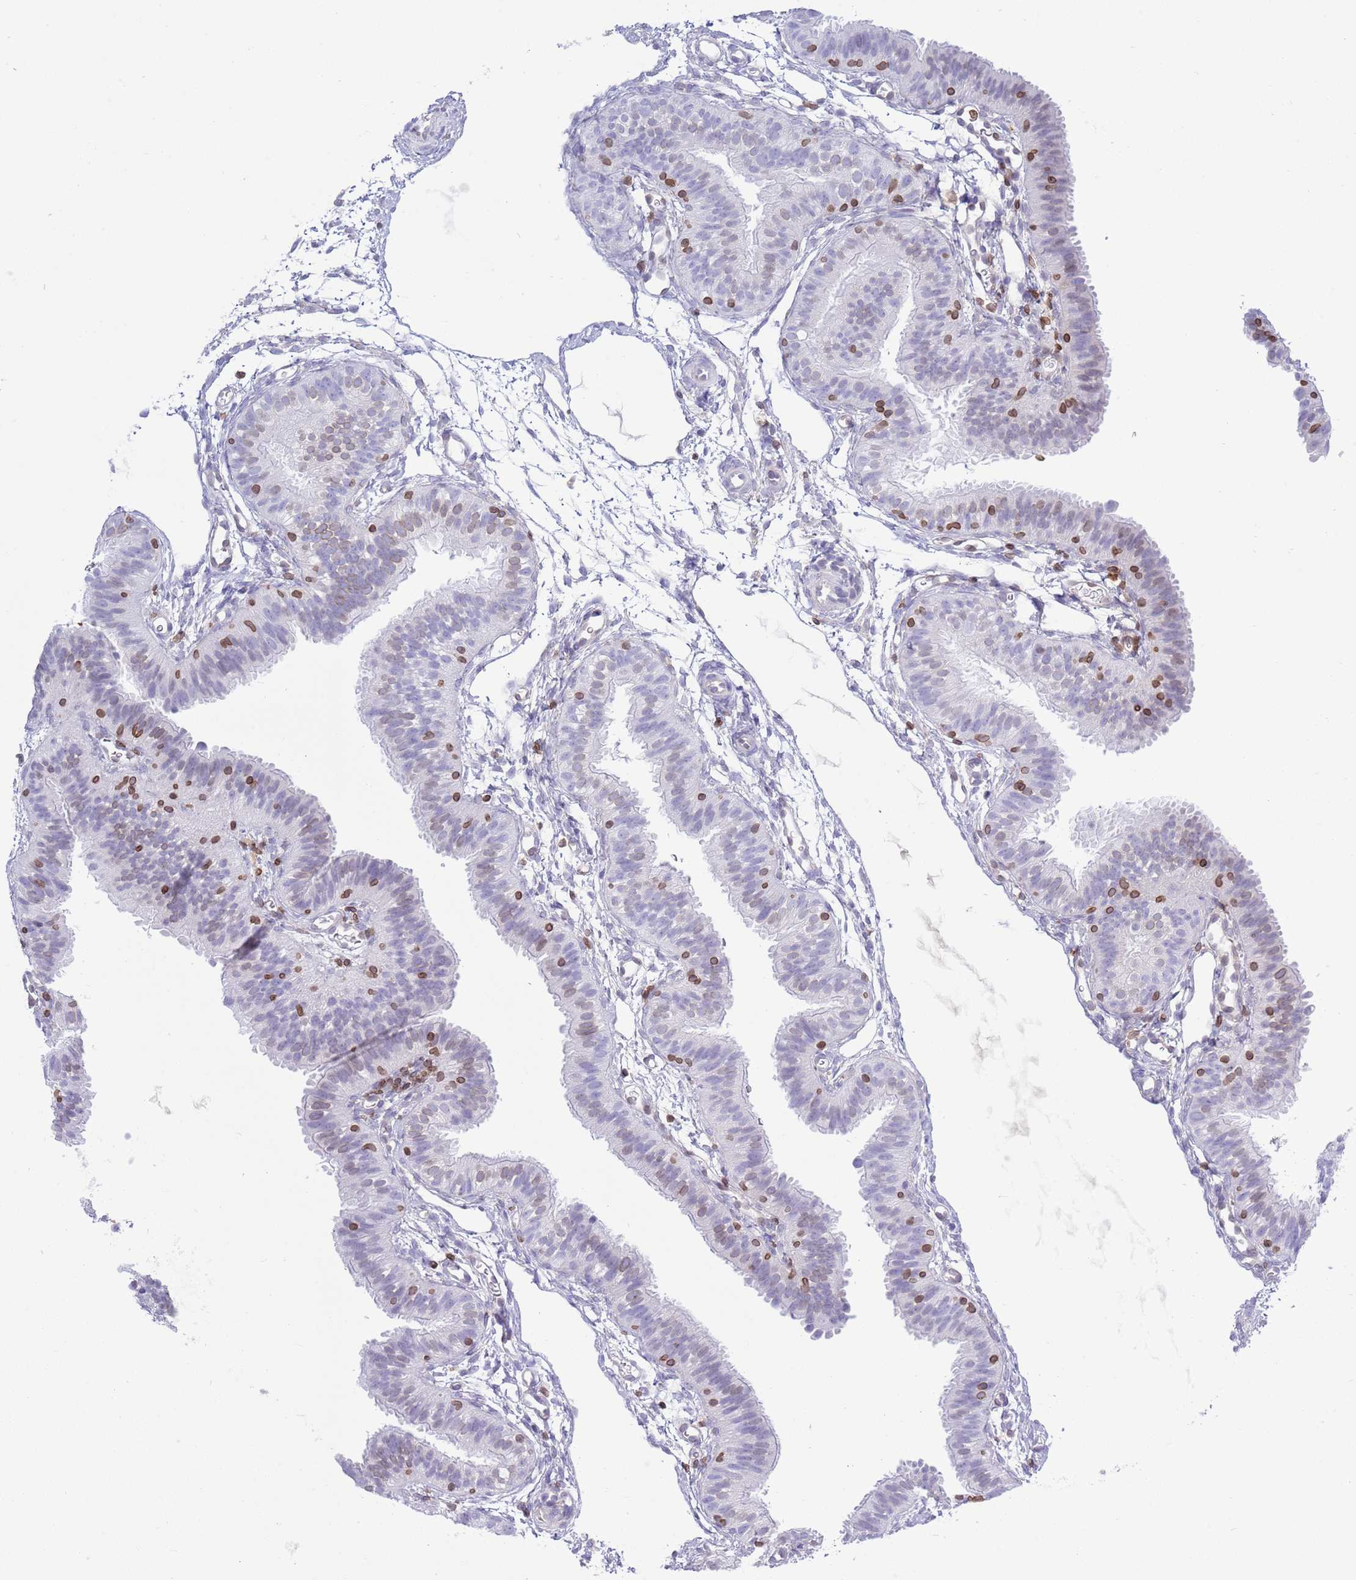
{"staining": {"intensity": "negative", "quantity": "none", "location": "none"}, "tissue": "fallopian tube", "cell_type": "Glandular cells", "image_type": "normal", "snomed": [{"axis": "morphology", "description": "Normal tissue, NOS"}, {"axis": "topography", "description": "Fallopian tube"}], "caption": "Immunohistochemistry (IHC) photomicrograph of unremarkable human fallopian tube stained for a protein (brown), which reveals no expression in glandular cells. Nuclei are stained in blue.", "gene": "LBR", "patient": {"sex": "female", "age": 35}}